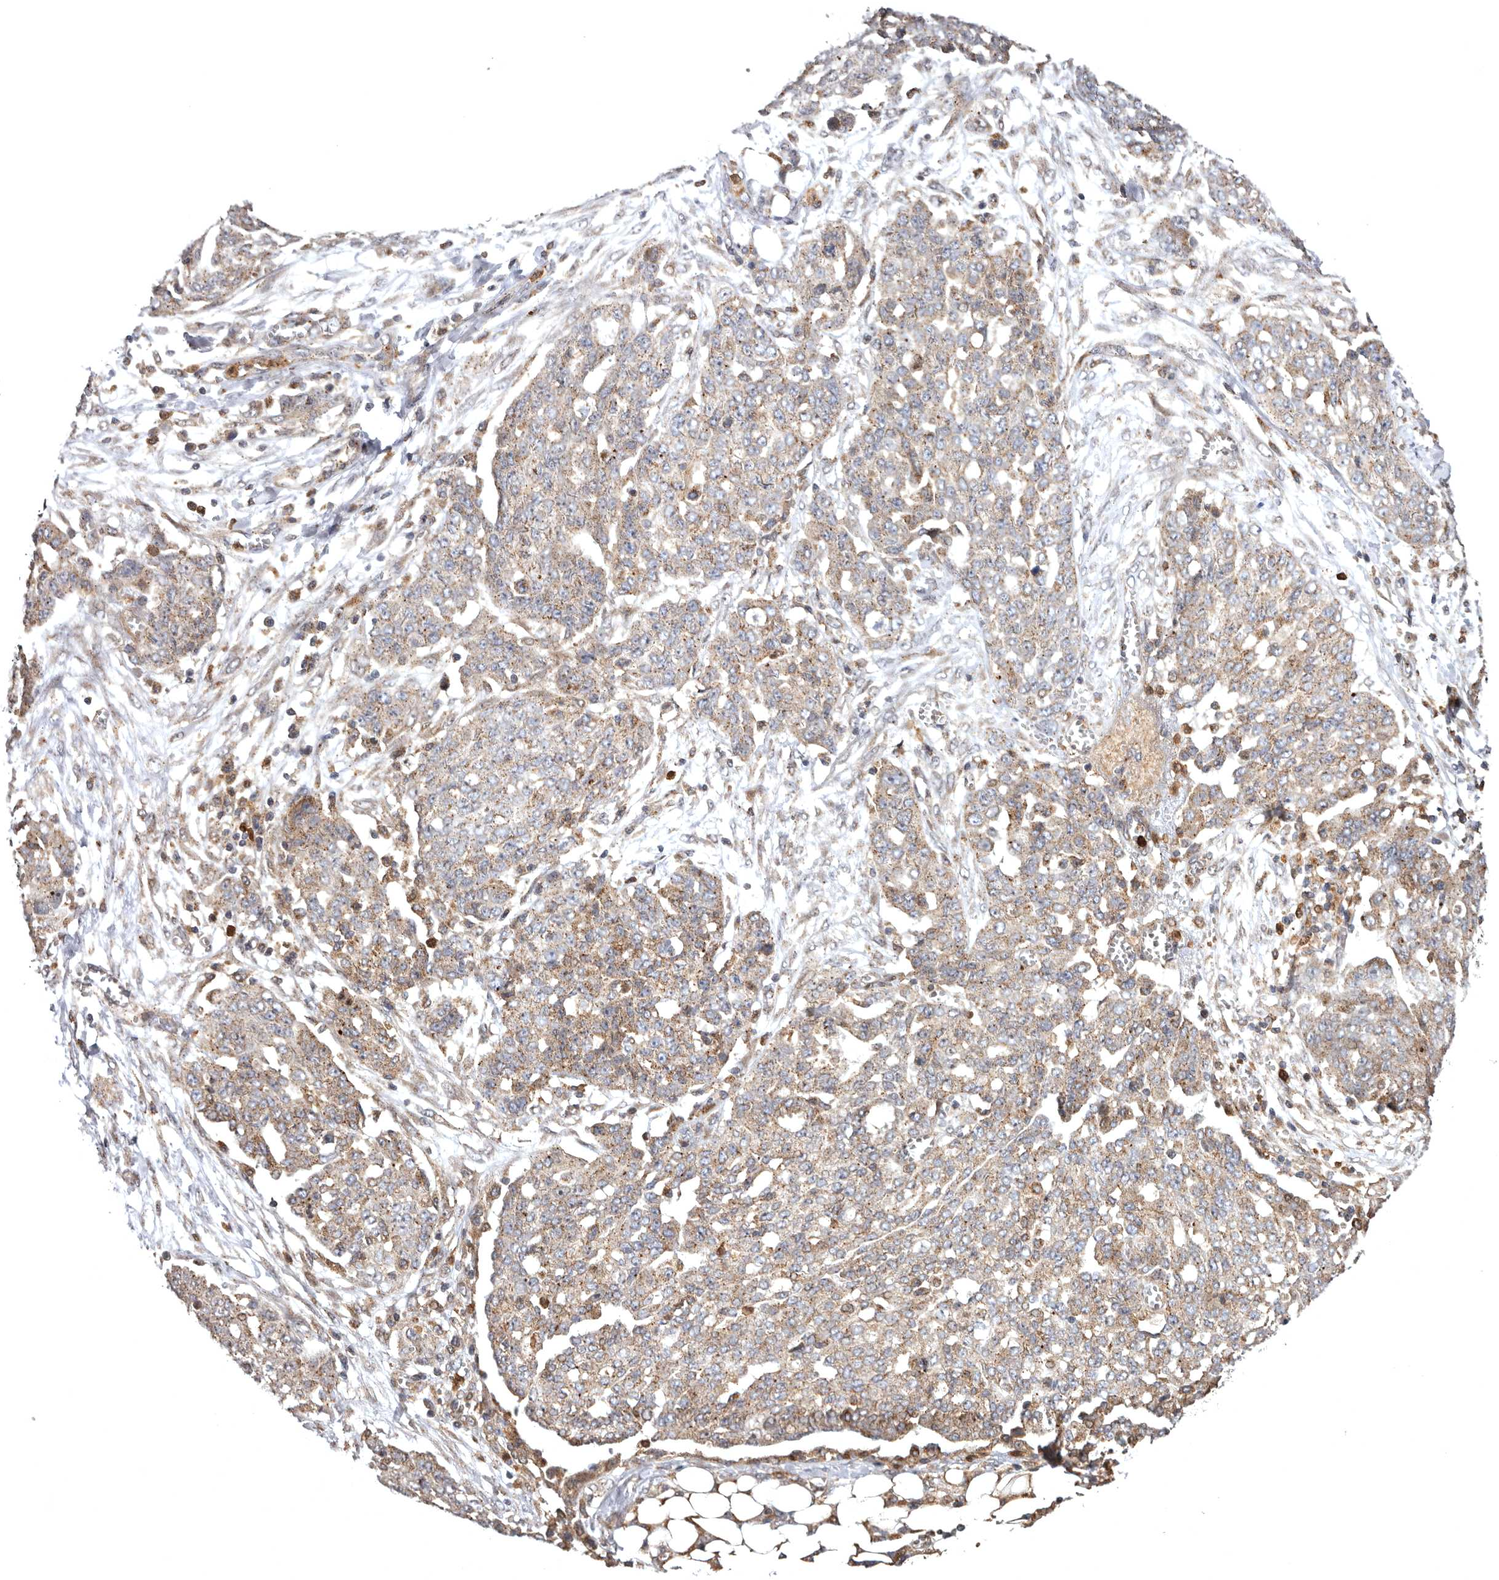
{"staining": {"intensity": "weak", "quantity": ">75%", "location": "cytoplasmic/membranous"}, "tissue": "ovarian cancer", "cell_type": "Tumor cells", "image_type": "cancer", "snomed": [{"axis": "morphology", "description": "Cystadenocarcinoma, serous, NOS"}, {"axis": "topography", "description": "Soft tissue"}, {"axis": "topography", "description": "Ovary"}], "caption": "Protein expression analysis of human ovarian cancer reveals weak cytoplasmic/membranous staining in about >75% of tumor cells.", "gene": "FGFR4", "patient": {"sex": "female", "age": 57}}